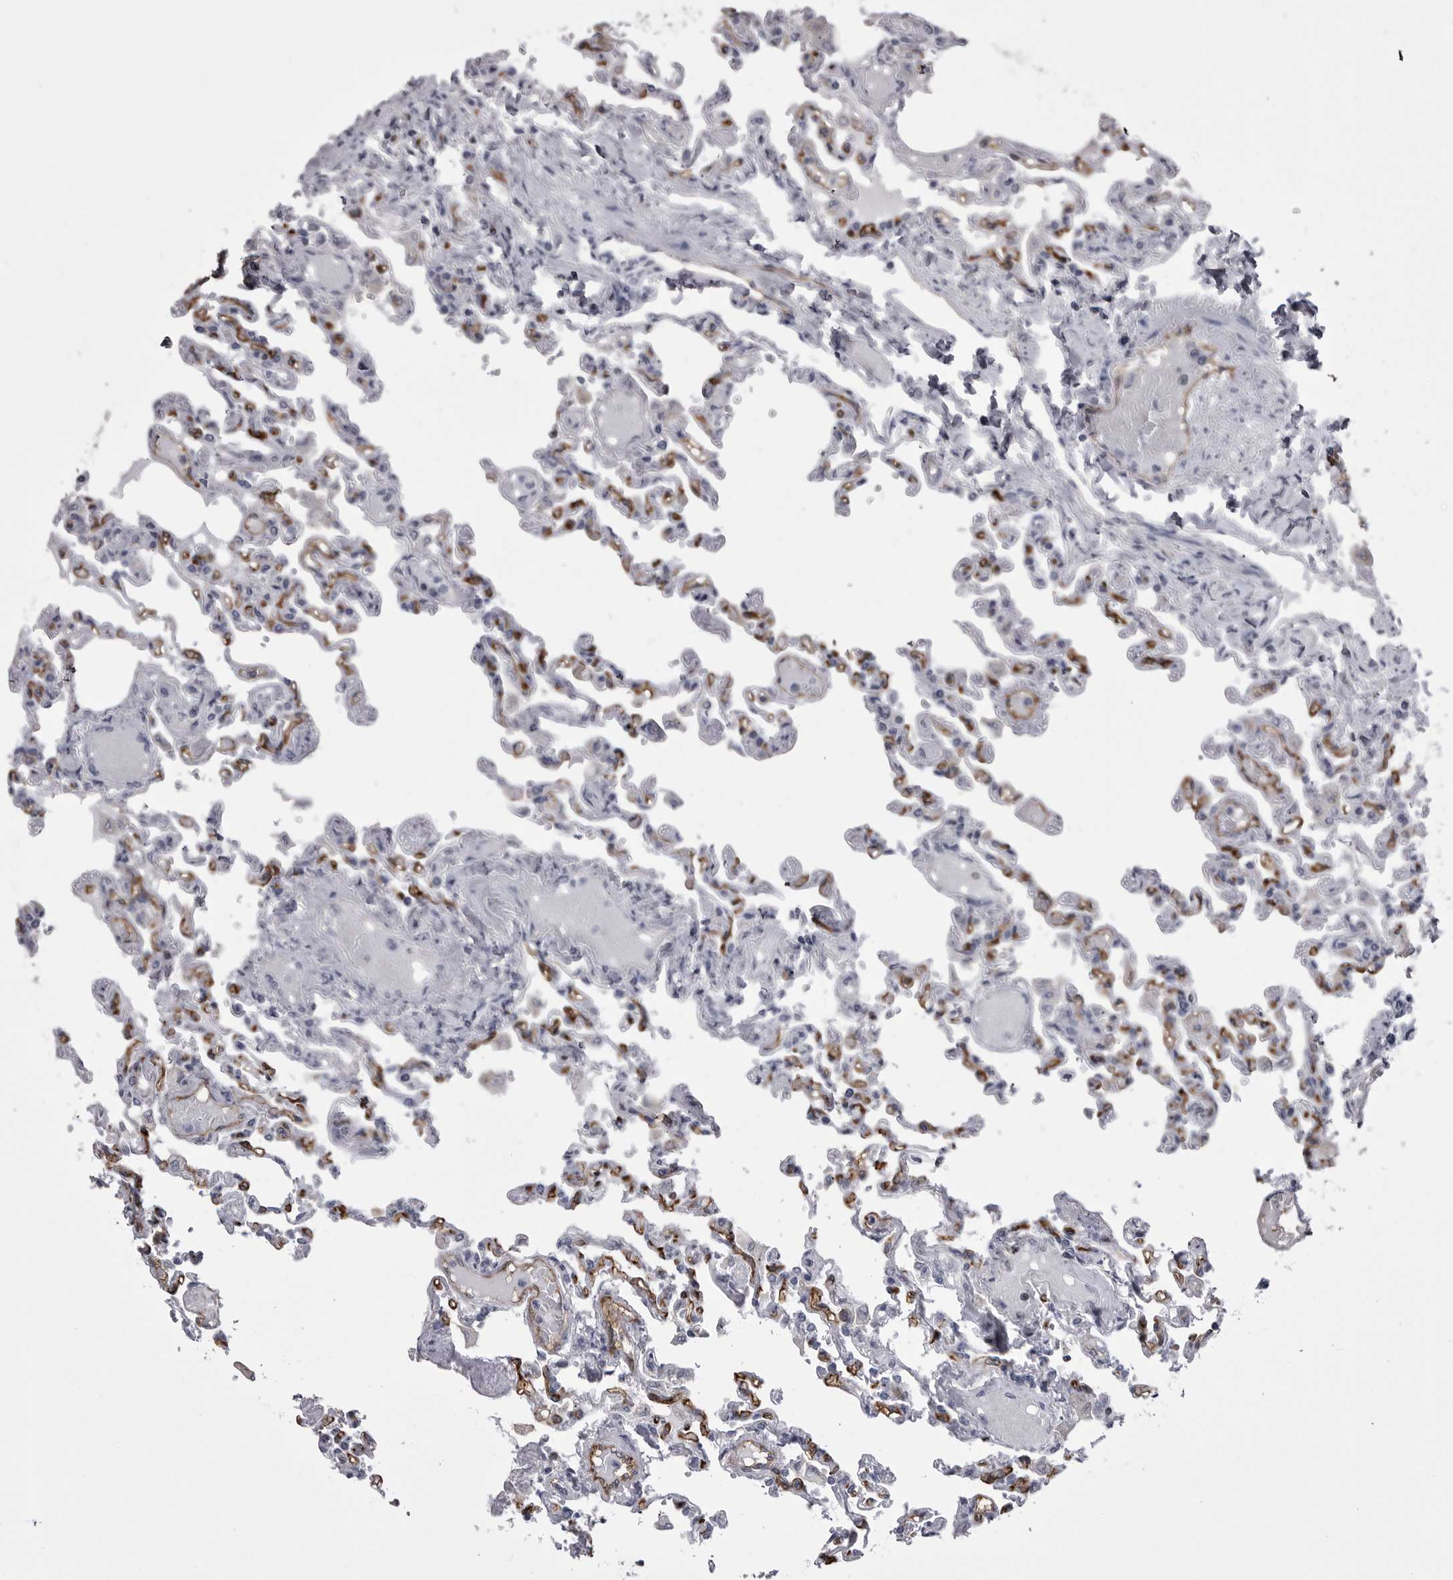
{"staining": {"intensity": "negative", "quantity": "none", "location": "none"}, "tissue": "lung", "cell_type": "Alveolar cells", "image_type": "normal", "snomed": [{"axis": "morphology", "description": "Normal tissue, NOS"}, {"axis": "topography", "description": "Lung"}], "caption": "IHC of benign lung reveals no positivity in alveolar cells.", "gene": "OPLAH", "patient": {"sex": "male", "age": 21}}